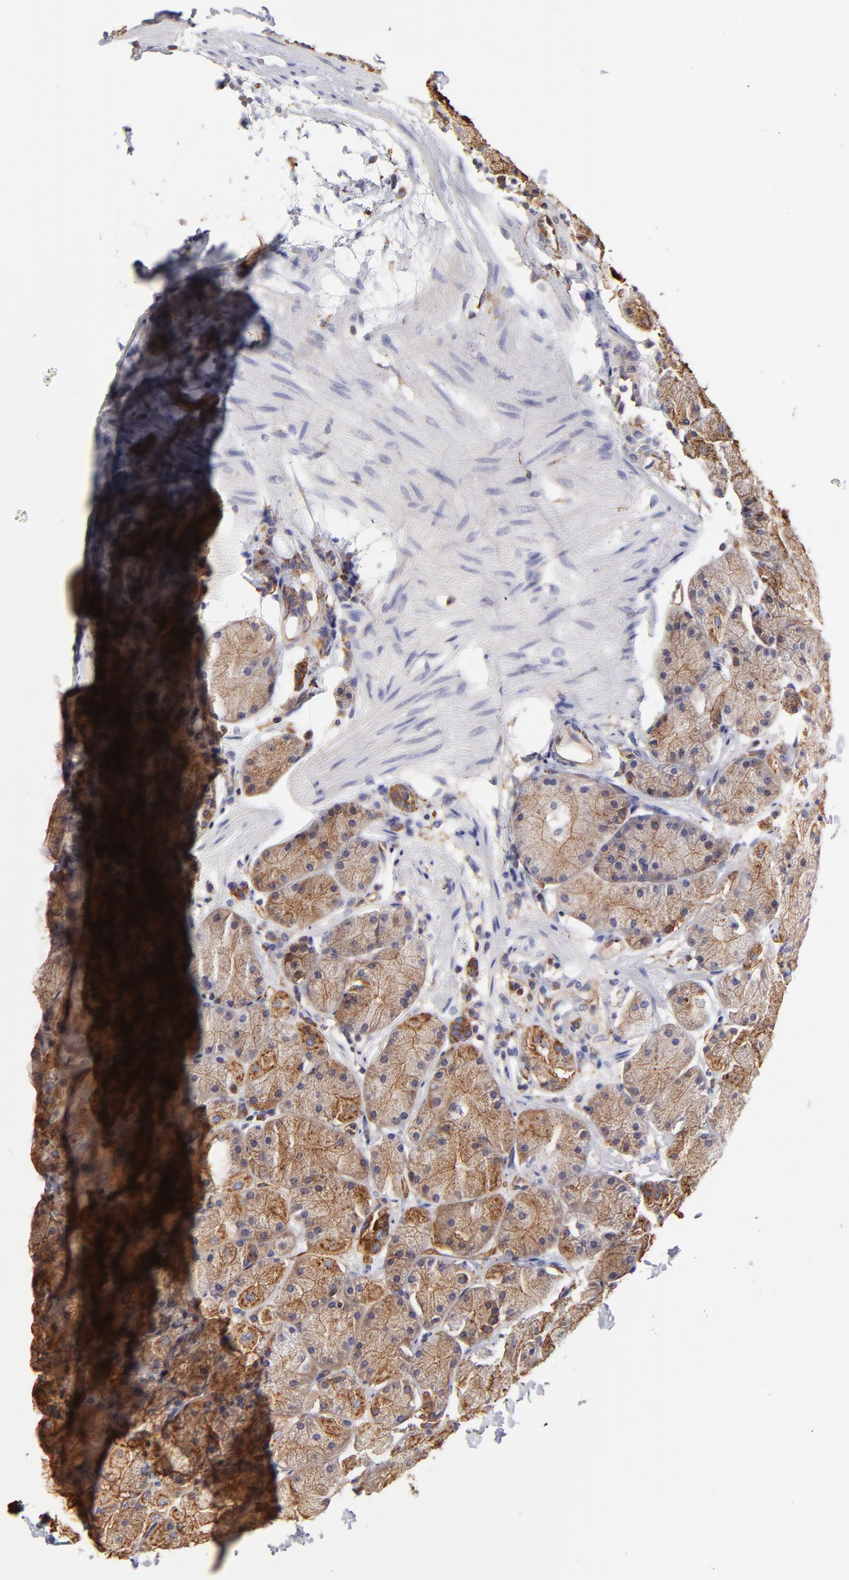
{"staining": {"intensity": "strong", "quantity": ">75%", "location": "cytoplasmic/membranous"}, "tissue": "stomach", "cell_type": "Glandular cells", "image_type": "normal", "snomed": [{"axis": "morphology", "description": "Normal tissue, NOS"}, {"axis": "topography", "description": "Stomach, upper"}, {"axis": "topography", "description": "Stomach"}], "caption": "Immunohistochemistry (IHC) micrograph of unremarkable stomach: stomach stained using immunohistochemistry (IHC) exhibits high levels of strong protein expression localized specifically in the cytoplasmic/membranous of glandular cells, appearing as a cytoplasmic/membranous brown color.", "gene": "CD2AP", "patient": {"sex": "male", "age": 76}}